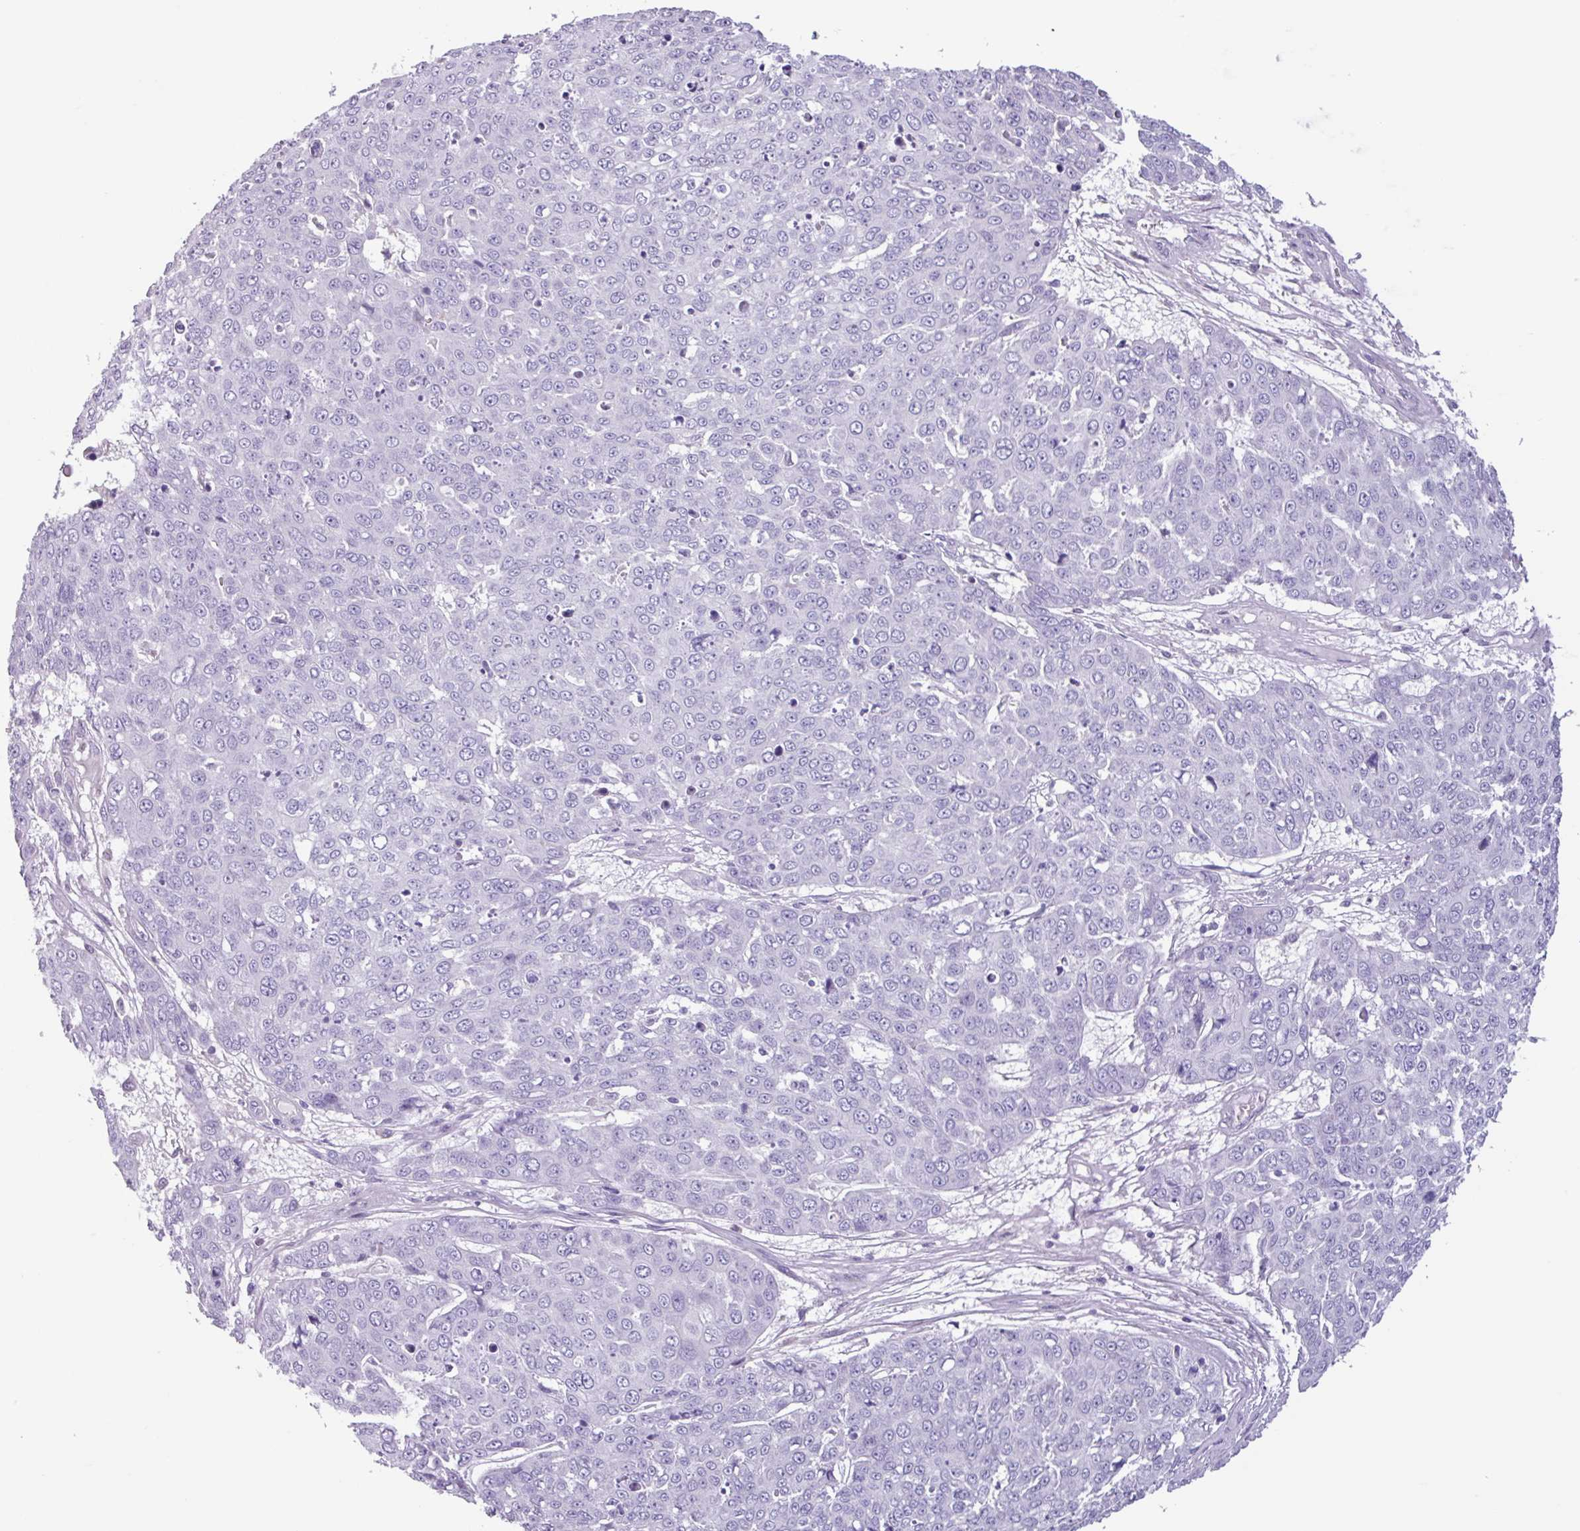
{"staining": {"intensity": "negative", "quantity": "none", "location": "none"}, "tissue": "skin cancer", "cell_type": "Tumor cells", "image_type": "cancer", "snomed": [{"axis": "morphology", "description": "Squamous cell carcinoma, NOS"}, {"axis": "topography", "description": "Skin"}], "caption": "Immunohistochemistry of human squamous cell carcinoma (skin) displays no expression in tumor cells.", "gene": "ADGRE1", "patient": {"sex": "male", "age": 71}}